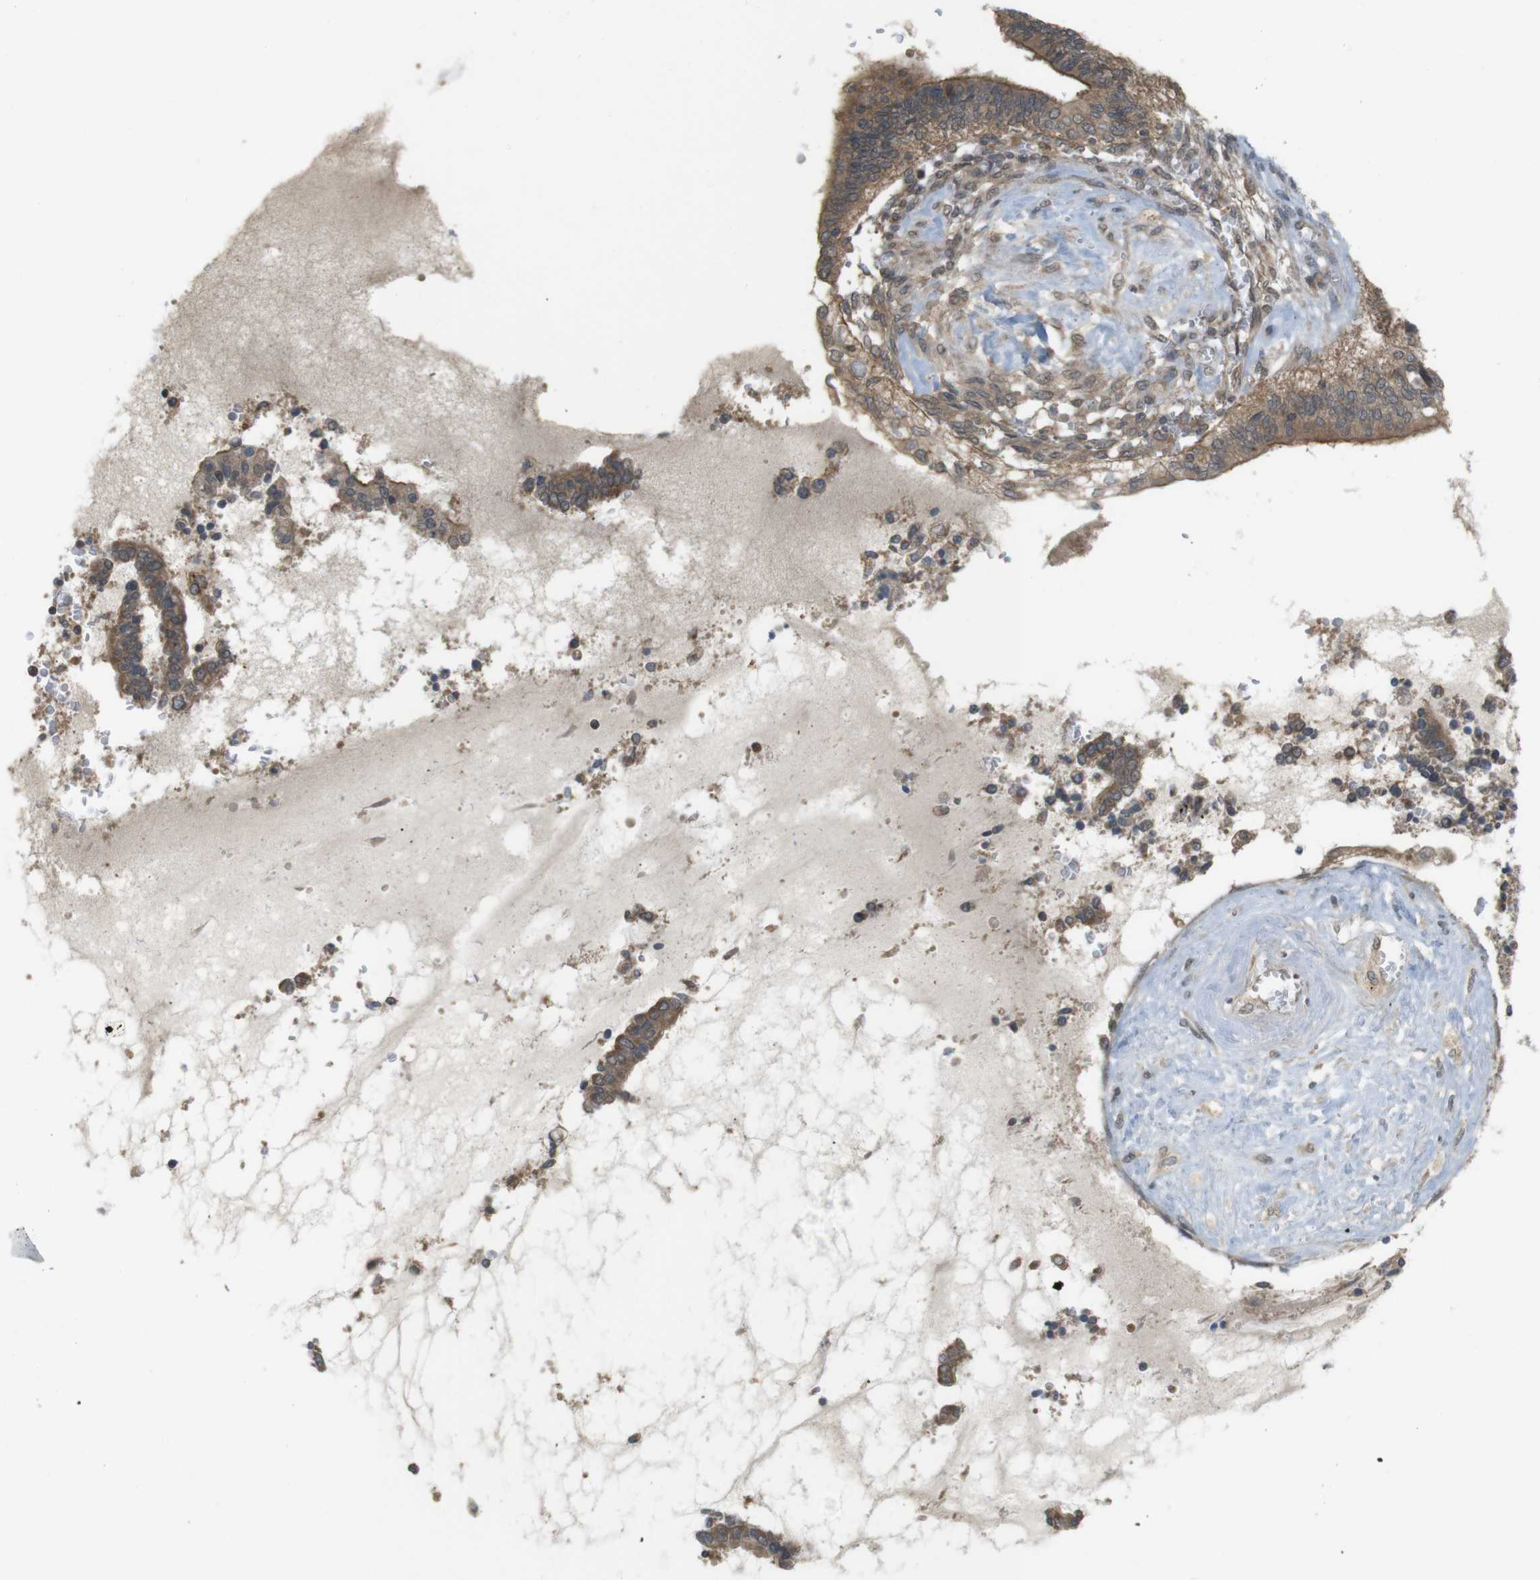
{"staining": {"intensity": "moderate", "quantity": ">75%", "location": "cytoplasmic/membranous"}, "tissue": "cervical cancer", "cell_type": "Tumor cells", "image_type": "cancer", "snomed": [{"axis": "morphology", "description": "Adenocarcinoma, NOS"}, {"axis": "topography", "description": "Cervix"}], "caption": "Tumor cells demonstrate medium levels of moderate cytoplasmic/membranous positivity in about >75% of cells in adenocarcinoma (cervical).", "gene": "RNF130", "patient": {"sex": "female", "age": 44}}